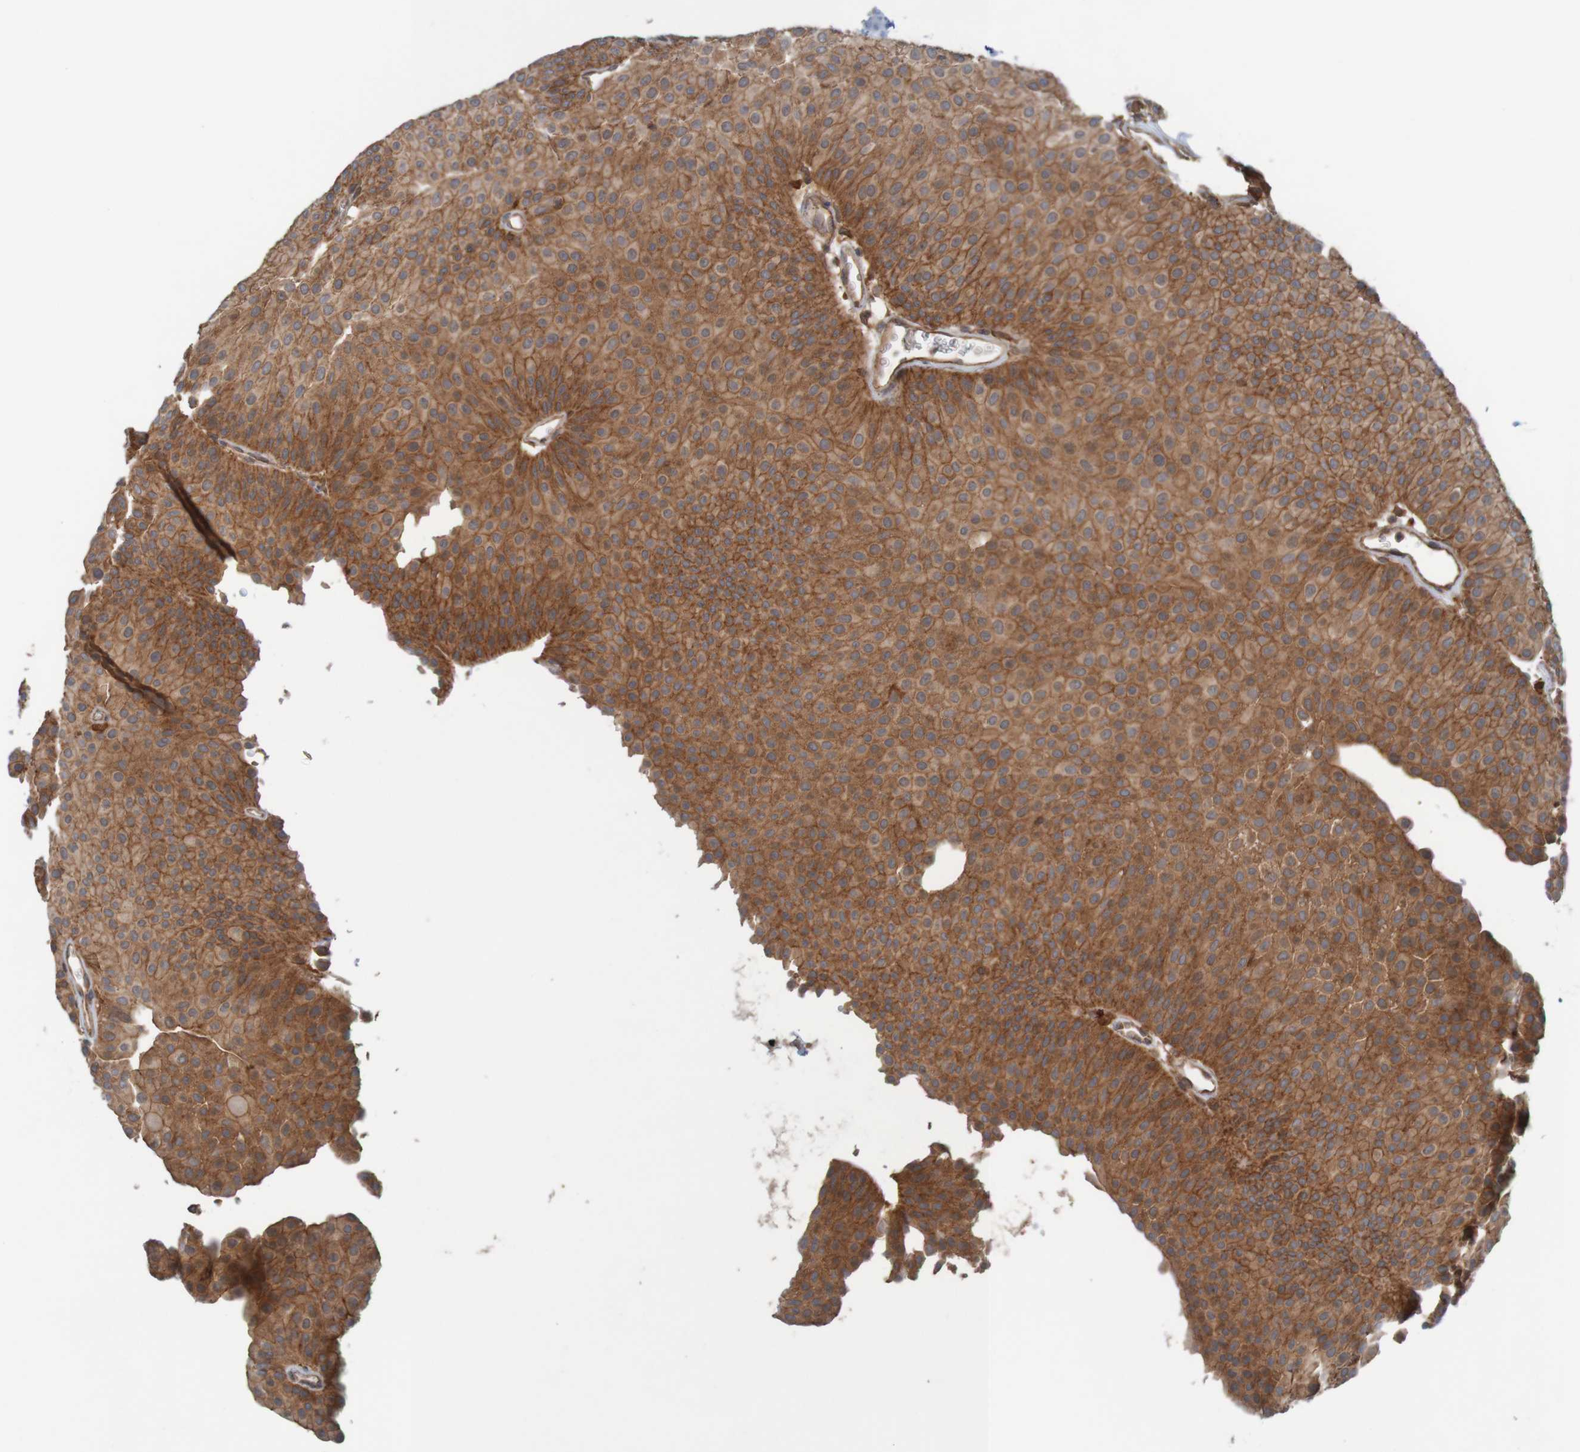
{"staining": {"intensity": "moderate", "quantity": ">75%", "location": "cytoplasmic/membranous"}, "tissue": "urothelial cancer", "cell_type": "Tumor cells", "image_type": "cancer", "snomed": [{"axis": "morphology", "description": "Urothelial carcinoma, Low grade"}, {"axis": "topography", "description": "Urinary bladder"}], "caption": "Human urothelial cancer stained for a protein (brown) demonstrates moderate cytoplasmic/membranous positive expression in approximately >75% of tumor cells.", "gene": "ARHGEF11", "patient": {"sex": "female", "age": 60}}